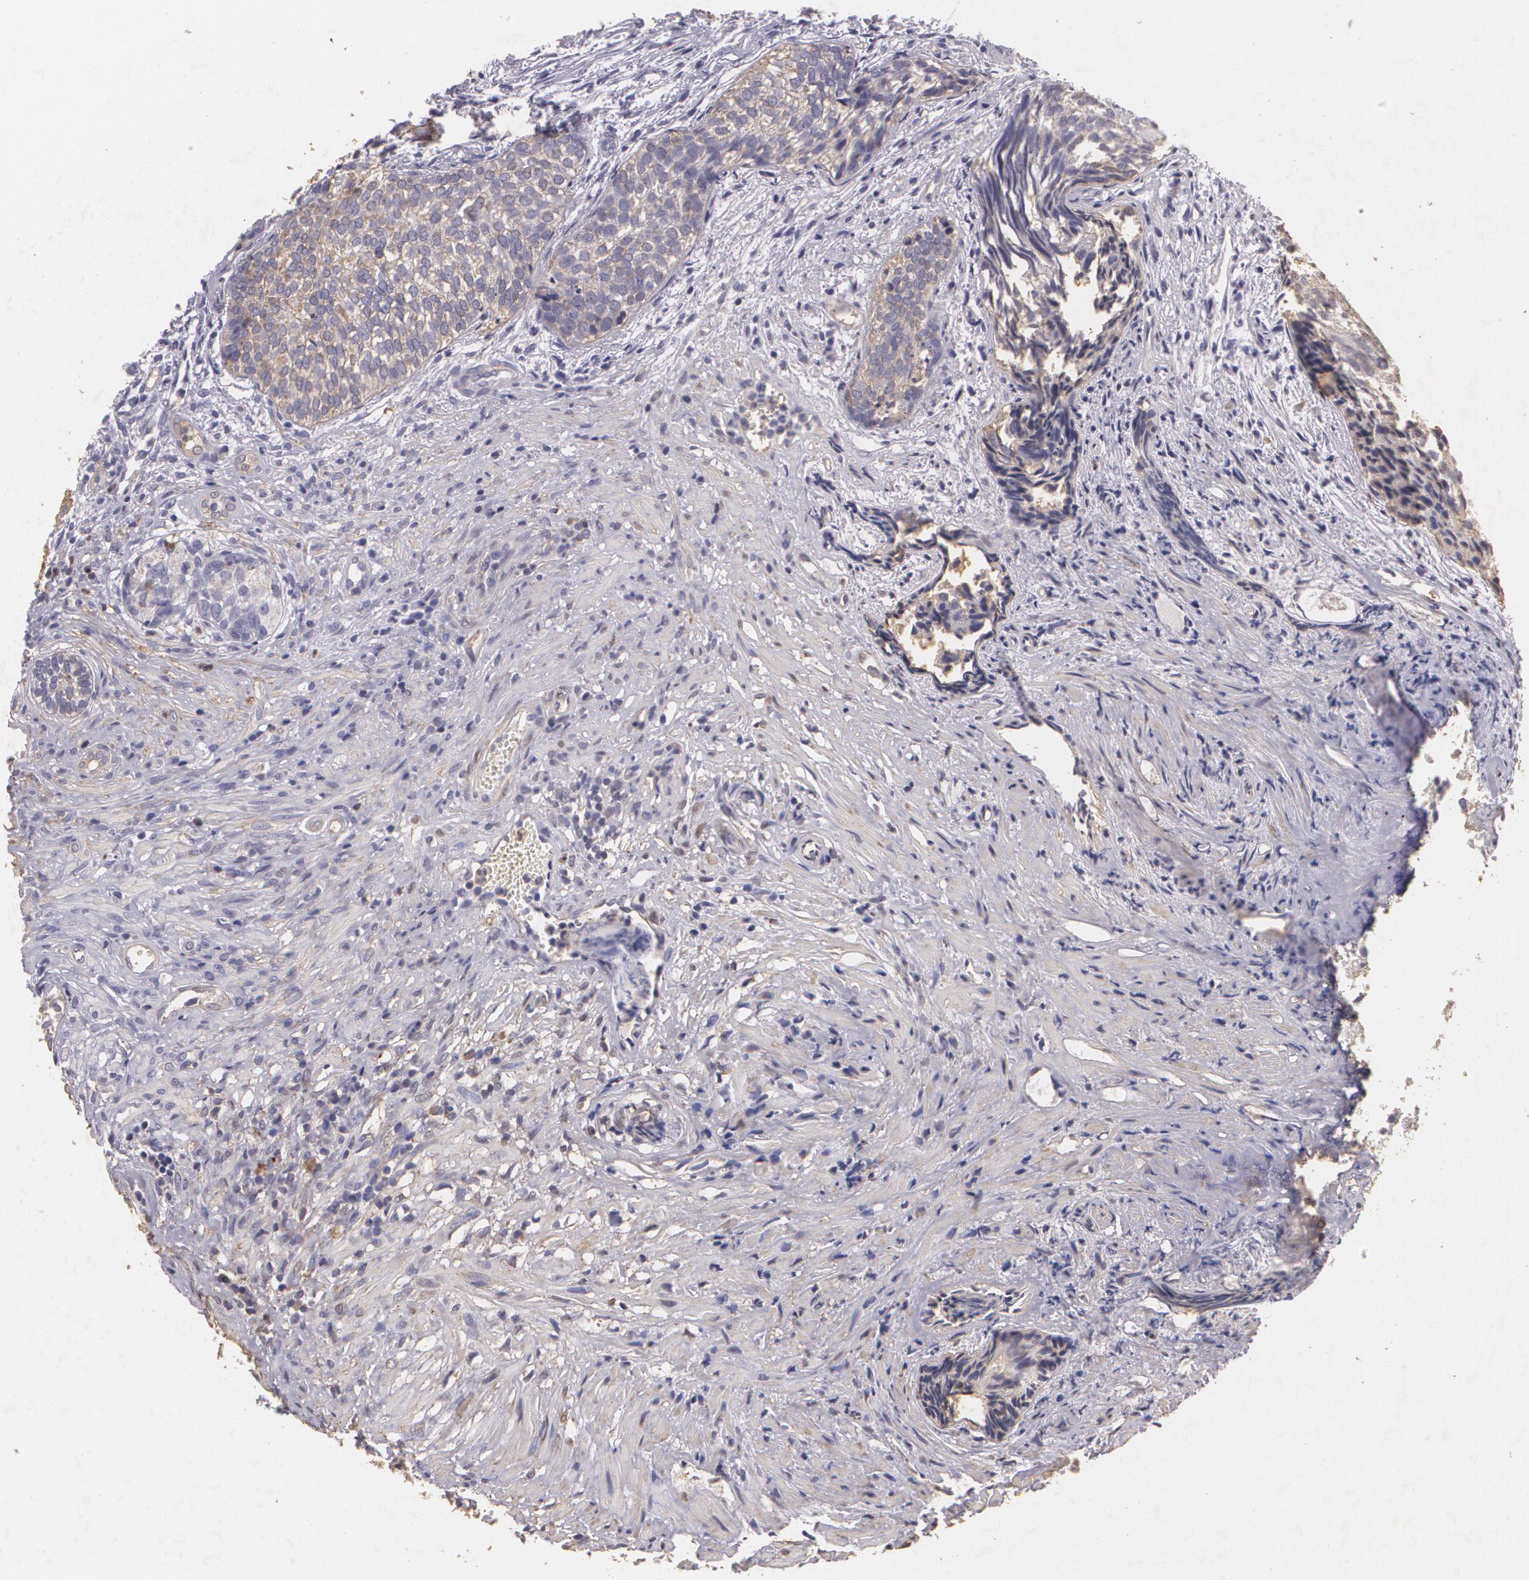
{"staining": {"intensity": "weak", "quantity": ">75%", "location": "cytoplasmic/membranous"}, "tissue": "urothelial cancer", "cell_type": "Tumor cells", "image_type": "cancer", "snomed": [{"axis": "morphology", "description": "Urothelial carcinoma, Low grade"}, {"axis": "topography", "description": "Urinary bladder"}], "caption": "Immunohistochemistry (IHC) (DAB (3,3'-diaminobenzidine)) staining of human urothelial cancer demonstrates weak cytoplasmic/membranous protein staining in about >75% of tumor cells. (DAB = brown stain, brightfield microscopy at high magnification).", "gene": "KCNA4", "patient": {"sex": "male", "age": 84}}